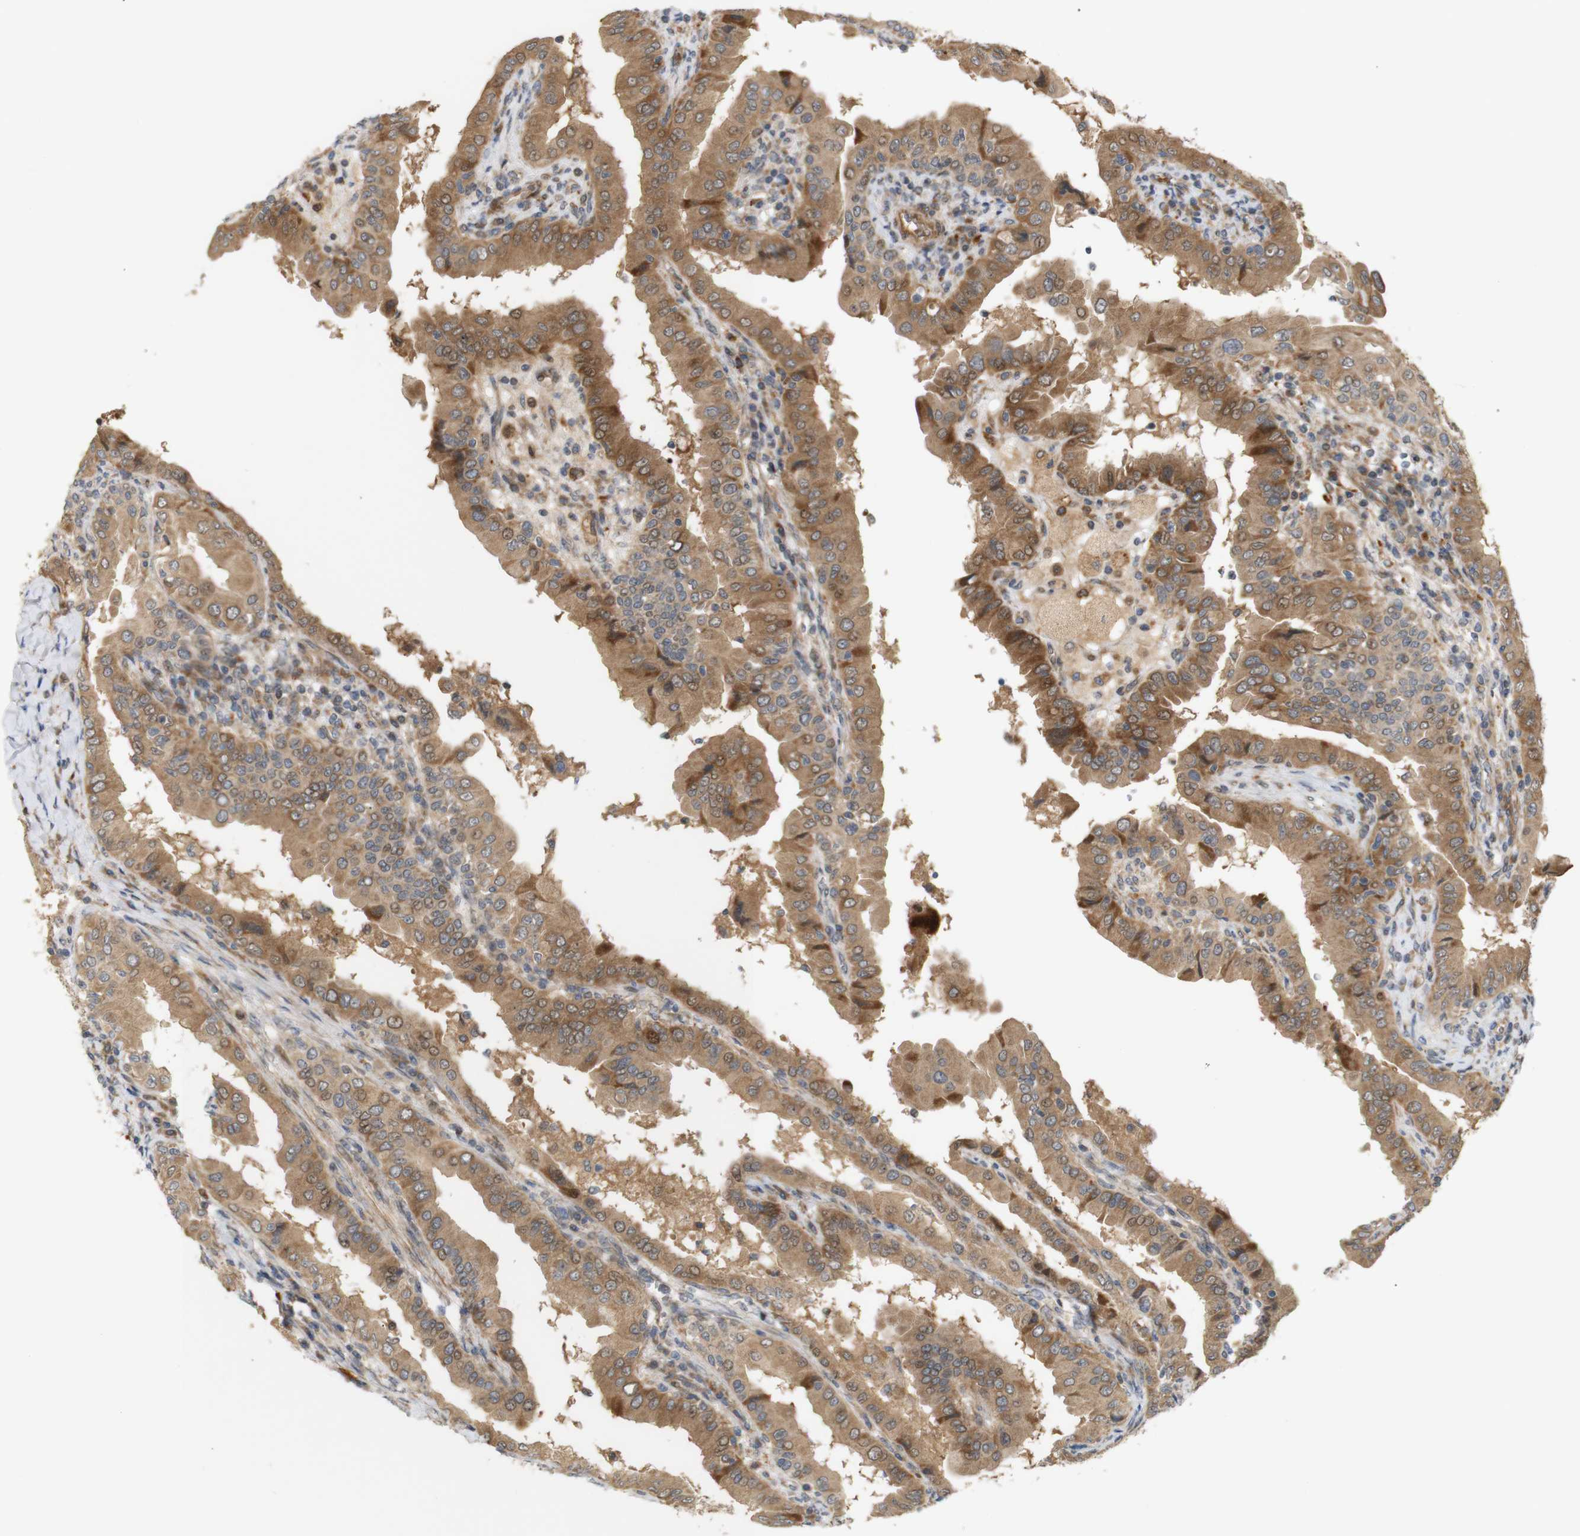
{"staining": {"intensity": "moderate", "quantity": ">75%", "location": "cytoplasmic/membranous"}, "tissue": "thyroid cancer", "cell_type": "Tumor cells", "image_type": "cancer", "snomed": [{"axis": "morphology", "description": "Papillary adenocarcinoma, NOS"}, {"axis": "topography", "description": "Thyroid gland"}], "caption": "Immunohistochemistry (IHC) histopathology image of thyroid papillary adenocarcinoma stained for a protein (brown), which demonstrates medium levels of moderate cytoplasmic/membranous expression in approximately >75% of tumor cells.", "gene": "RPTOR", "patient": {"sex": "male", "age": 33}}